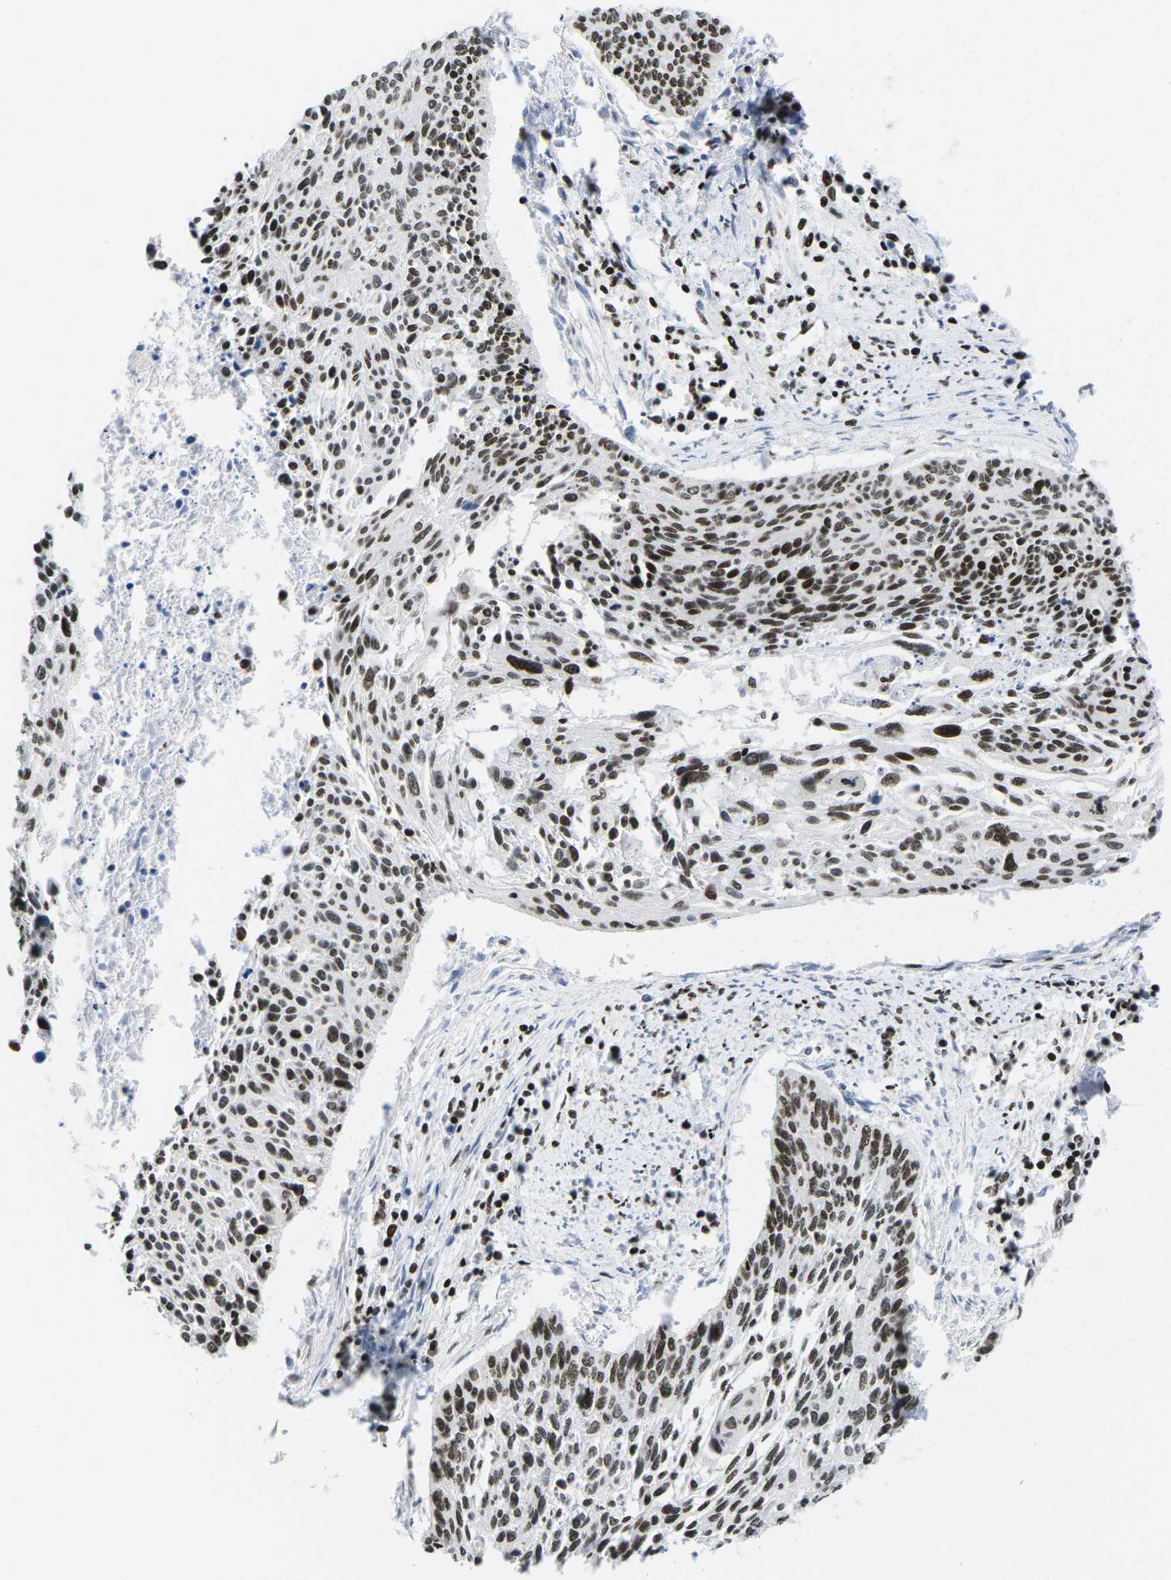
{"staining": {"intensity": "strong", "quantity": ">75%", "location": "nuclear"}, "tissue": "cervical cancer", "cell_type": "Tumor cells", "image_type": "cancer", "snomed": [{"axis": "morphology", "description": "Squamous cell carcinoma, NOS"}, {"axis": "topography", "description": "Cervix"}], "caption": "Strong nuclear protein expression is seen in about >75% of tumor cells in cervical squamous cell carcinoma.", "gene": "ATF1", "patient": {"sex": "female", "age": 55}}